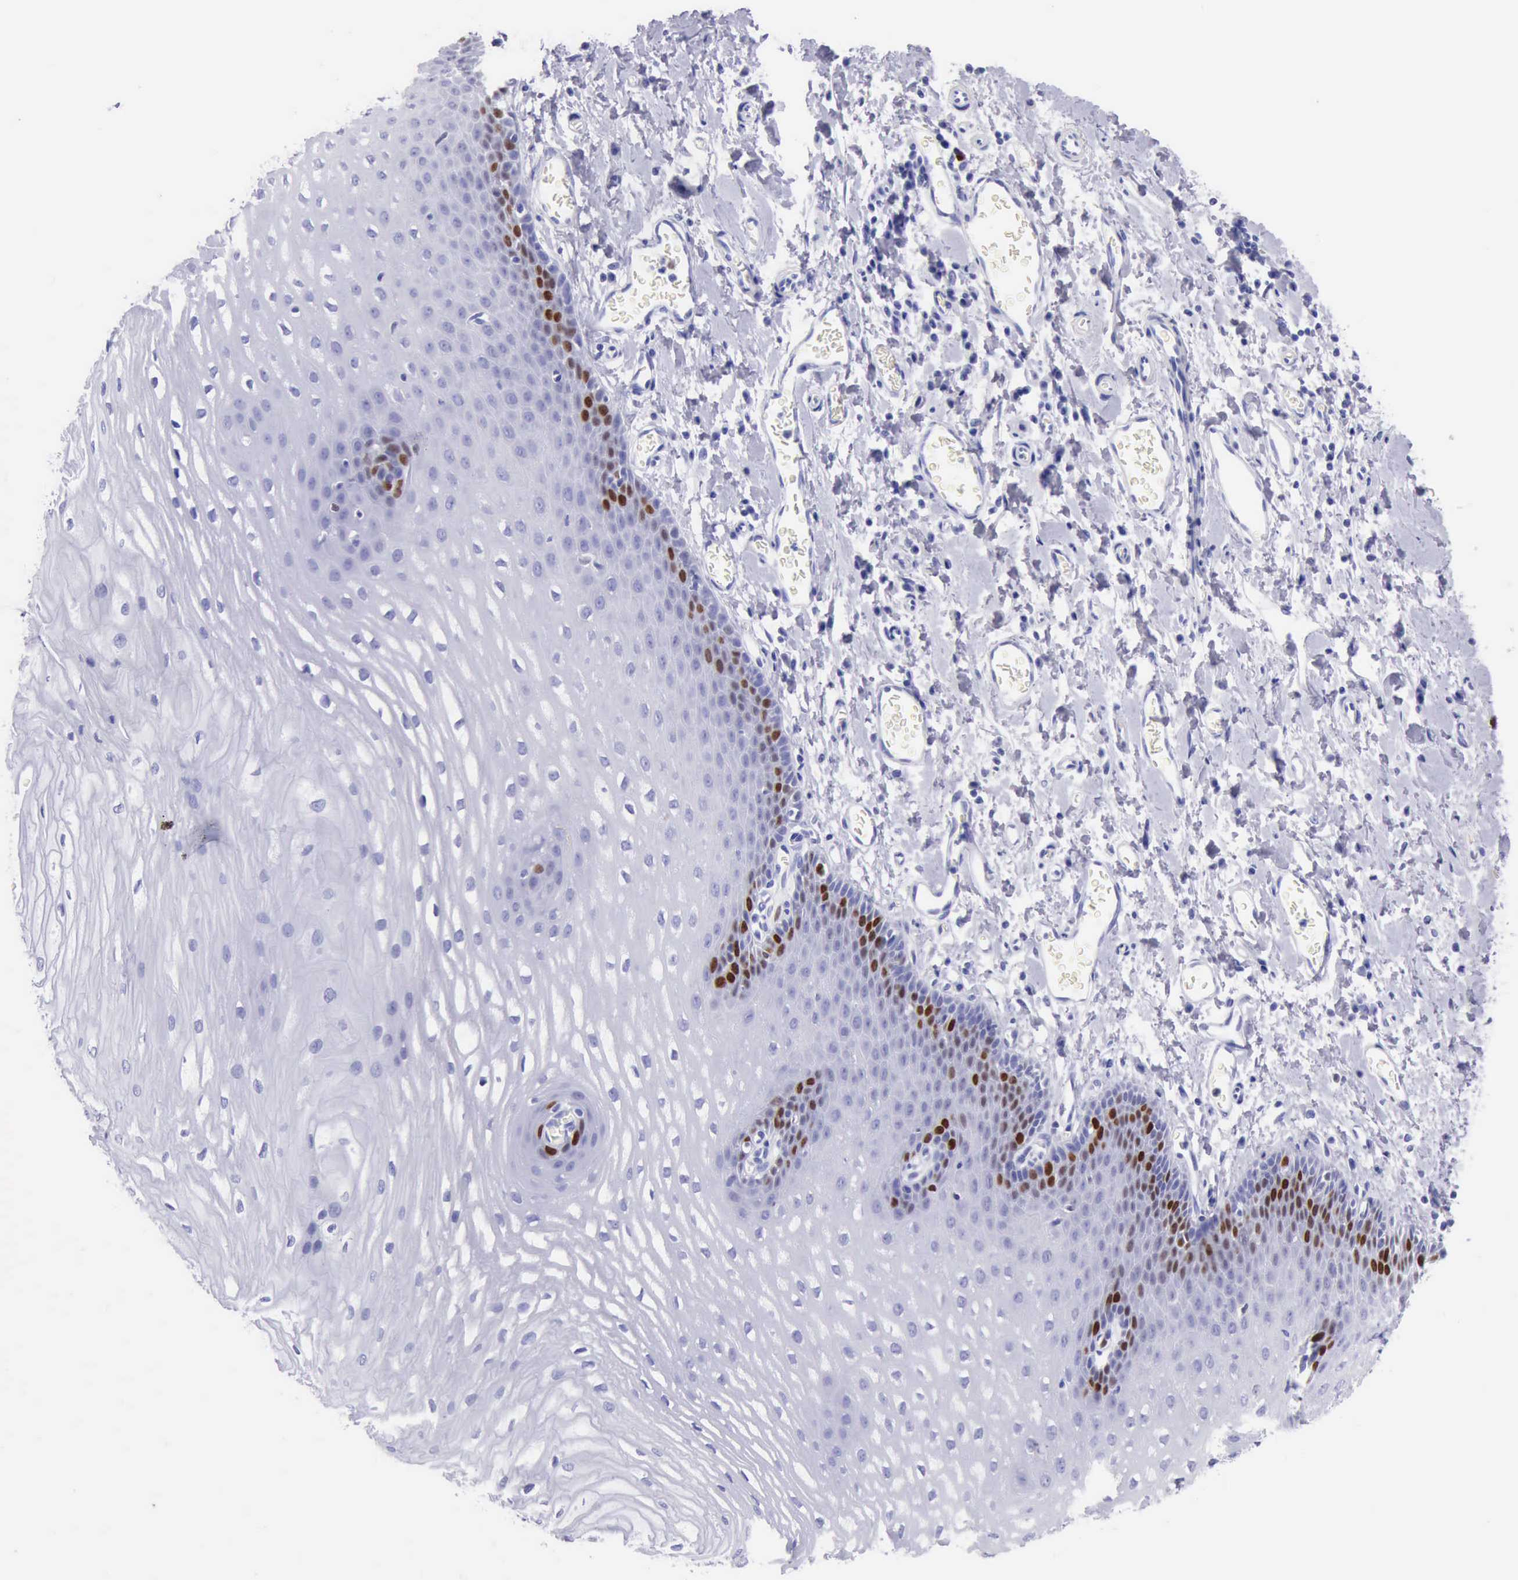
{"staining": {"intensity": "strong", "quantity": "<25%", "location": "nuclear"}, "tissue": "esophagus", "cell_type": "Squamous epithelial cells", "image_type": "normal", "snomed": [{"axis": "morphology", "description": "Normal tissue, NOS"}, {"axis": "topography", "description": "Esophagus"}], "caption": "IHC micrograph of benign esophagus: esophagus stained using IHC exhibits medium levels of strong protein expression localized specifically in the nuclear of squamous epithelial cells, appearing as a nuclear brown color.", "gene": "MCM2", "patient": {"sex": "male", "age": 70}}